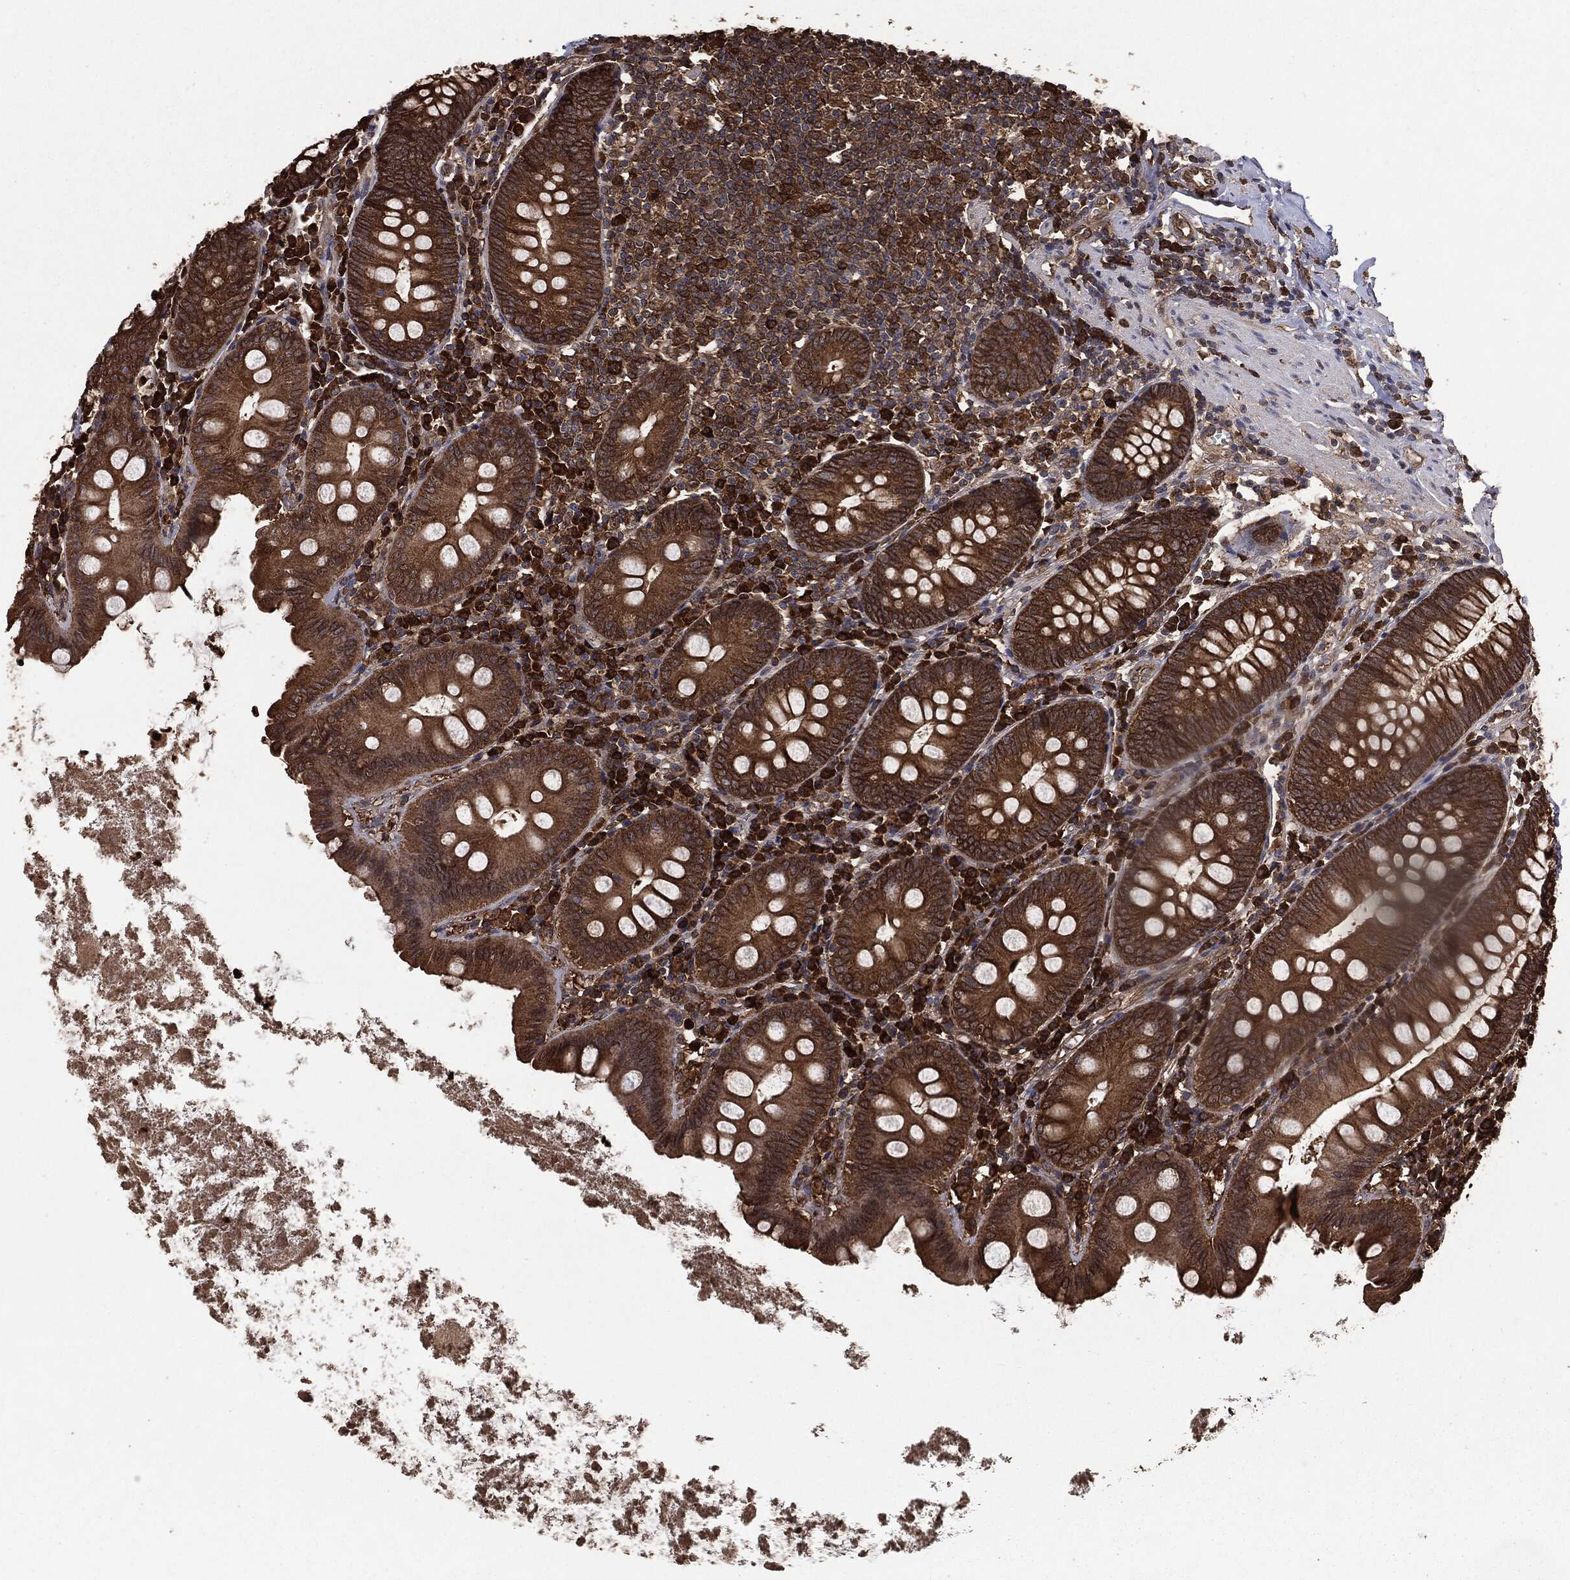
{"staining": {"intensity": "strong", "quantity": ">75%", "location": "cytoplasmic/membranous"}, "tissue": "appendix", "cell_type": "Glandular cells", "image_type": "normal", "snomed": [{"axis": "morphology", "description": "Normal tissue, NOS"}, {"axis": "topography", "description": "Appendix"}], "caption": "About >75% of glandular cells in benign human appendix reveal strong cytoplasmic/membranous protein staining as visualized by brown immunohistochemical staining.", "gene": "NME1", "patient": {"sex": "female", "age": 82}}